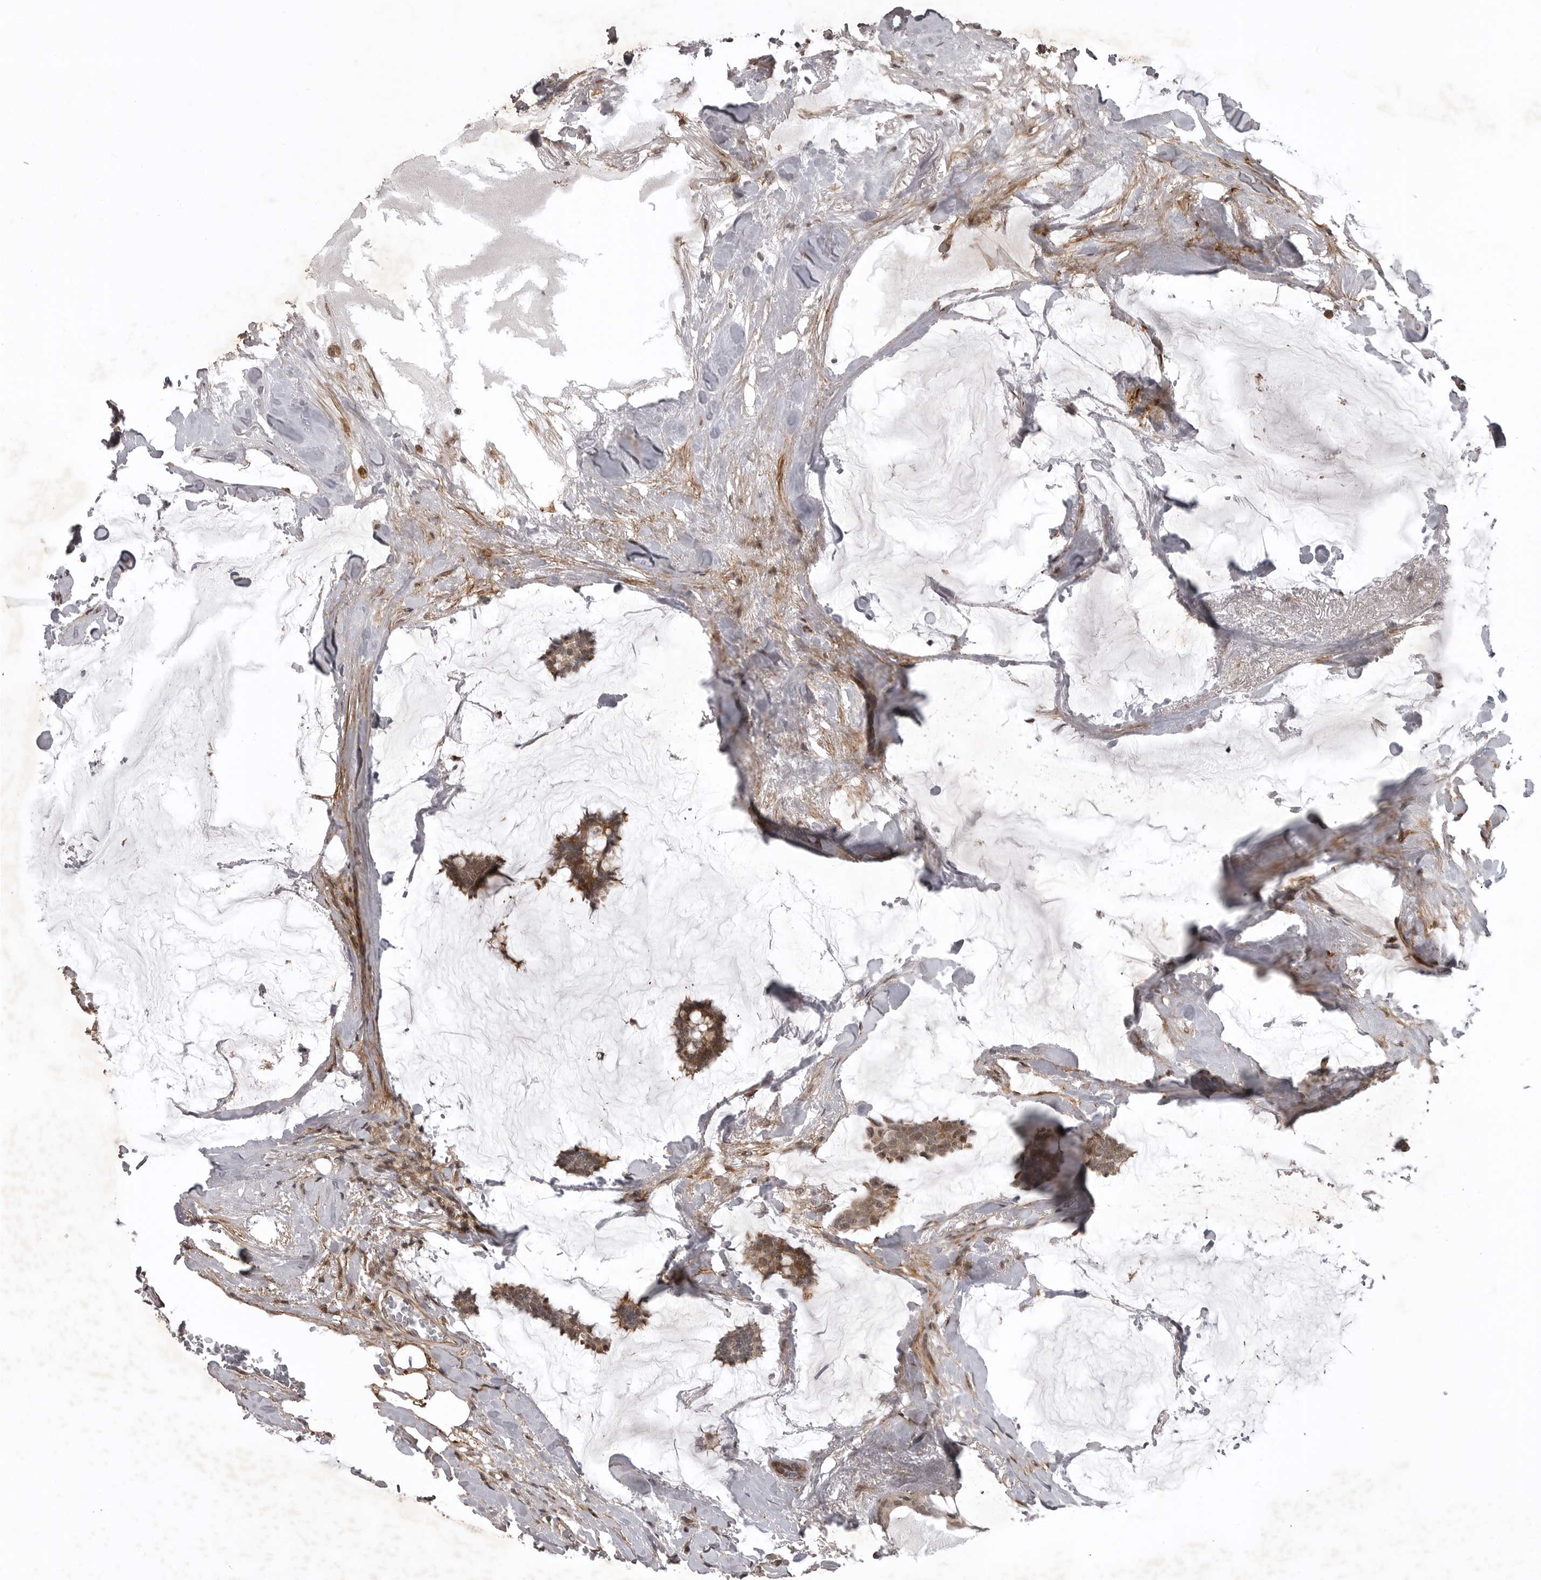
{"staining": {"intensity": "moderate", "quantity": ">75%", "location": "cytoplasmic/membranous,nuclear"}, "tissue": "breast cancer", "cell_type": "Tumor cells", "image_type": "cancer", "snomed": [{"axis": "morphology", "description": "Duct carcinoma"}, {"axis": "topography", "description": "Breast"}], "caption": "Protein staining of breast cancer tissue reveals moderate cytoplasmic/membranous and nuclear expression in about >75% of tumor cells.", "gene": "SNX16", "patient": {"sex": "female", "age": 93}}